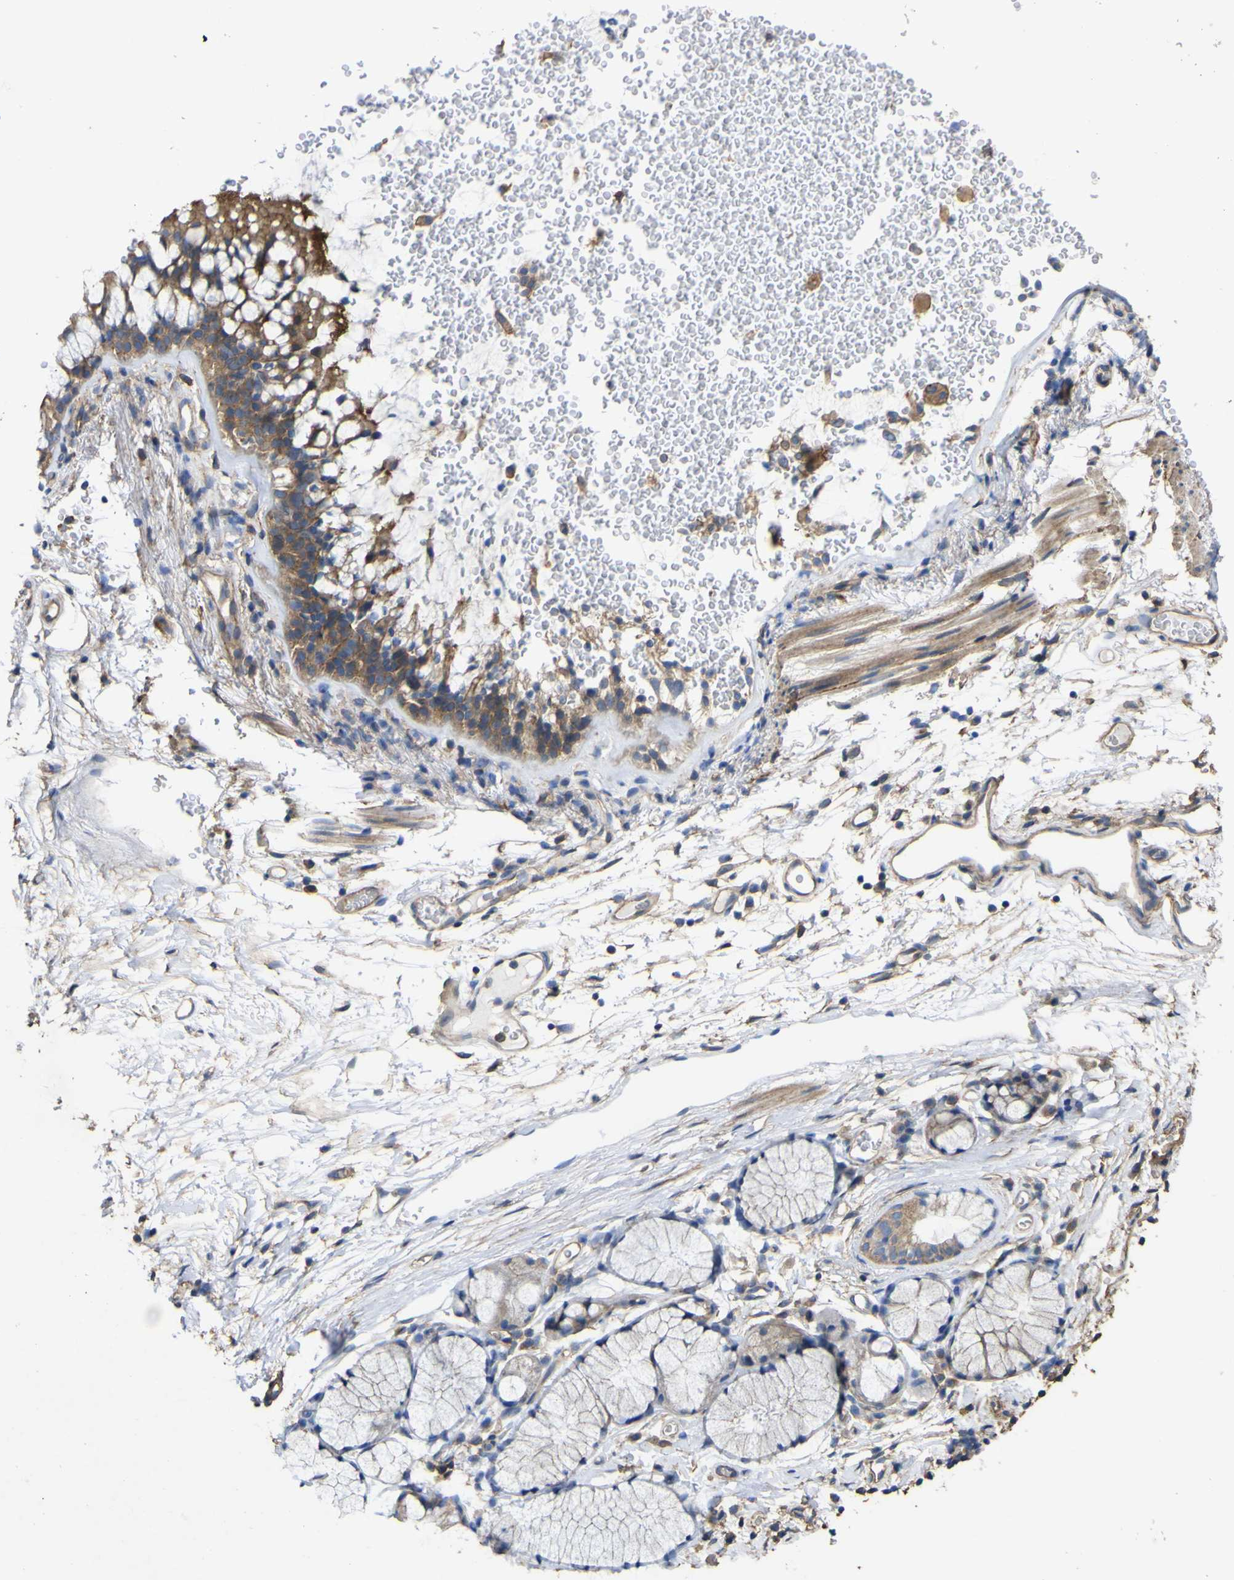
{"staining": {"intensity": "moderate", "quantity": ">75%", "location": "cytoplasmic/membranous"}, "tissue": "bronchus", "cell_type": "Respiratory epithelial cells", "image_type": "normal", "snomed": [{"axis": "morphology", "description": "Normal tissue, NOS"}, {"axis": "topography", "description": "Cartilage tissue"}, {"axis": "topography", "description": "Bronchus"}], "caption": "Approximately >75% of respiratory epithelial cells in unremarkable human bronchus display moderate cytoplasmic/membranous protein positivity as visualized by brown immunohistochemical staining.", "gene": "TNFSF15", "patient": {"sex": "female", "age": 53}}